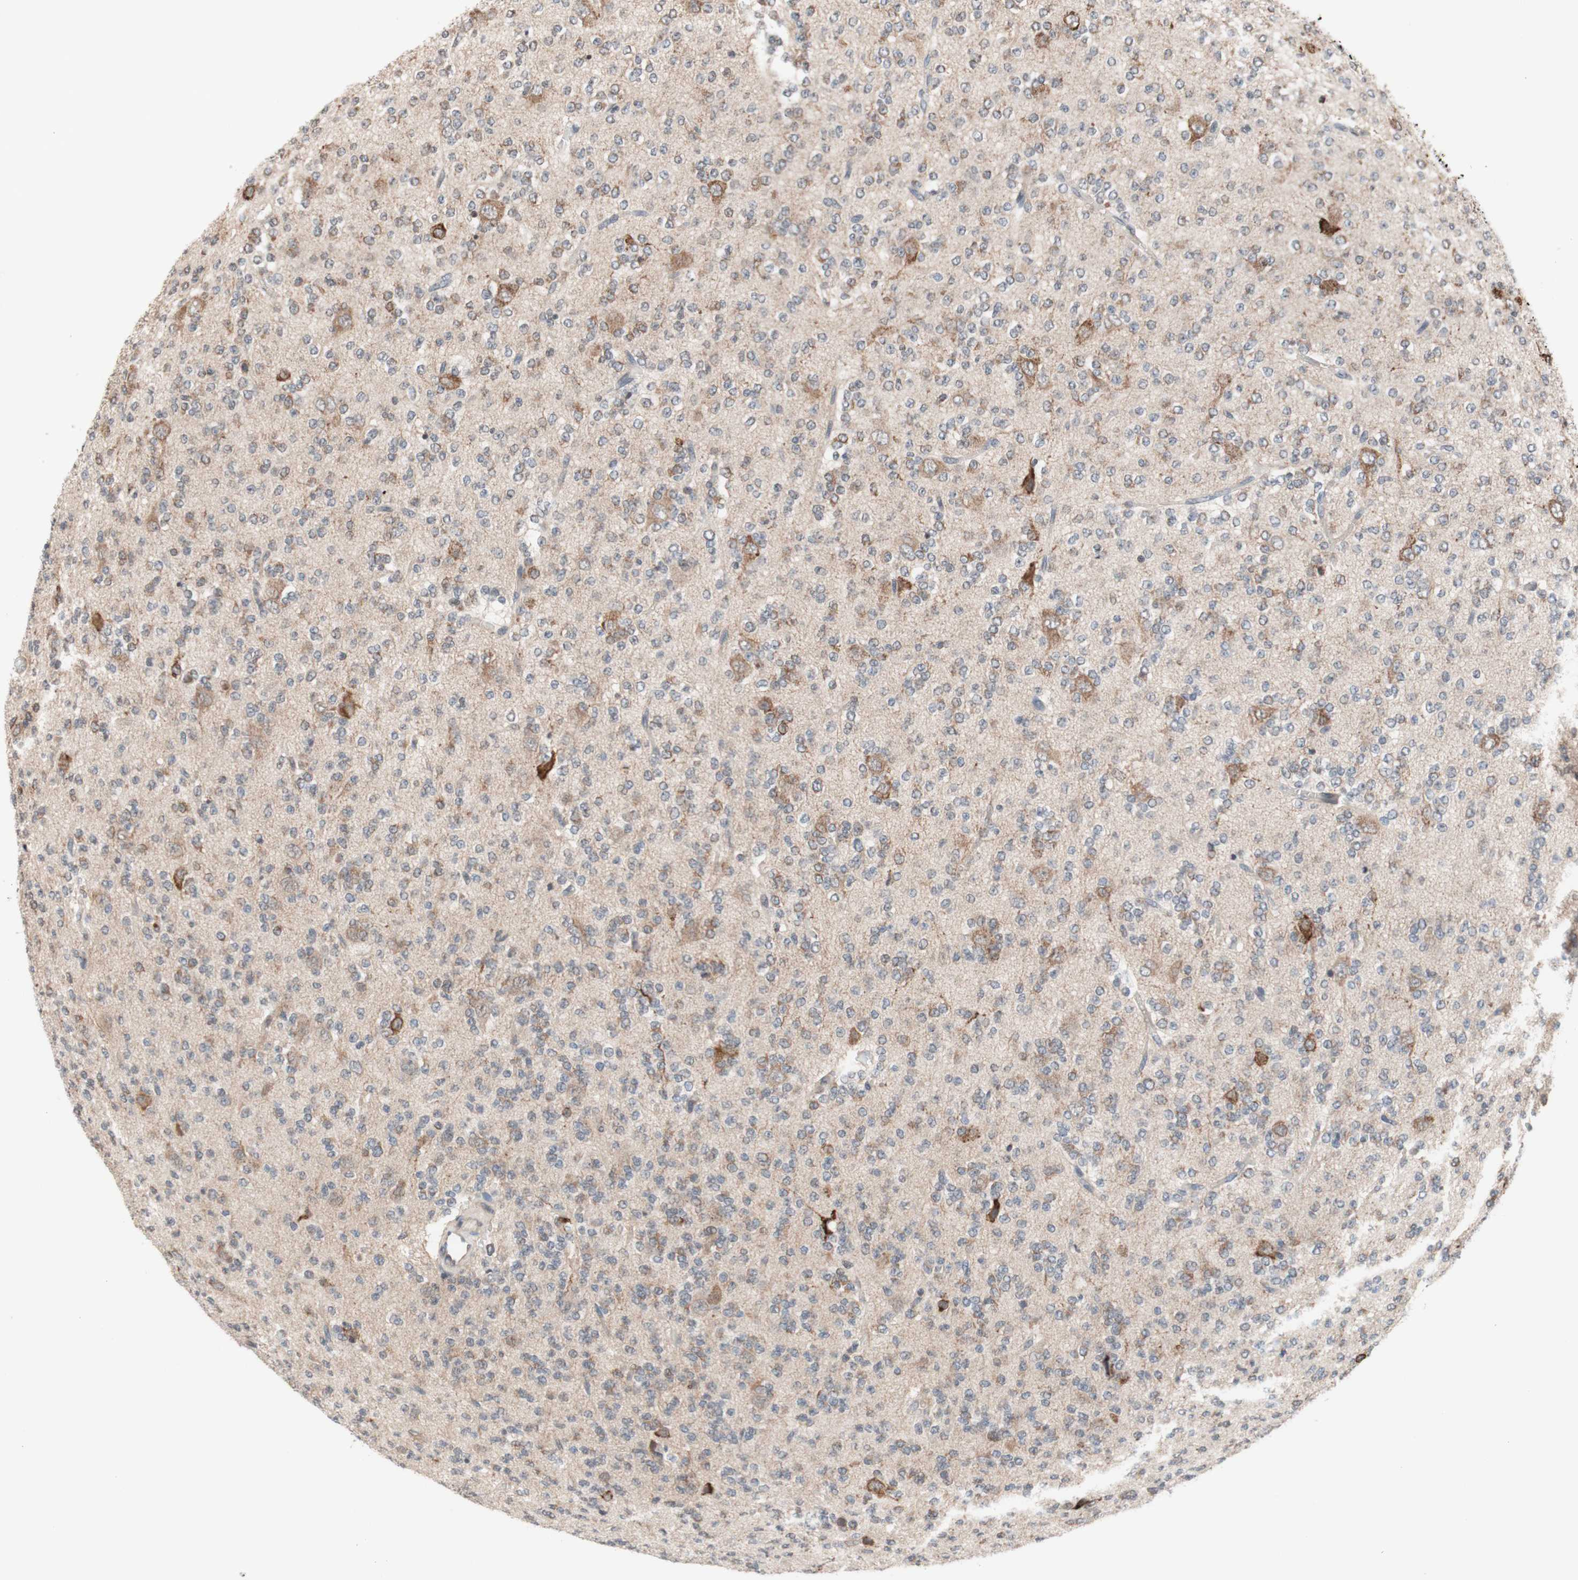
{"staining": {"intensity": "weak", "quantity": "<25%", "location": "cytoplasmic/membranous"}, "tissue": "glioma", "cell_type": "Tumor cells", "image_type": "cancer", "snomed": [{"axis": "morphology", "description": "Glioma, malignant, Low grade"}, {"axis": "topography", "description": "Brain"}], "caption": "Malignant glioma (low-grade) was stained to show a protein in brown. There is no significant staining in tumor cells.", "gene": "CD55", "patient": {"sex": "male", "age": 38}}